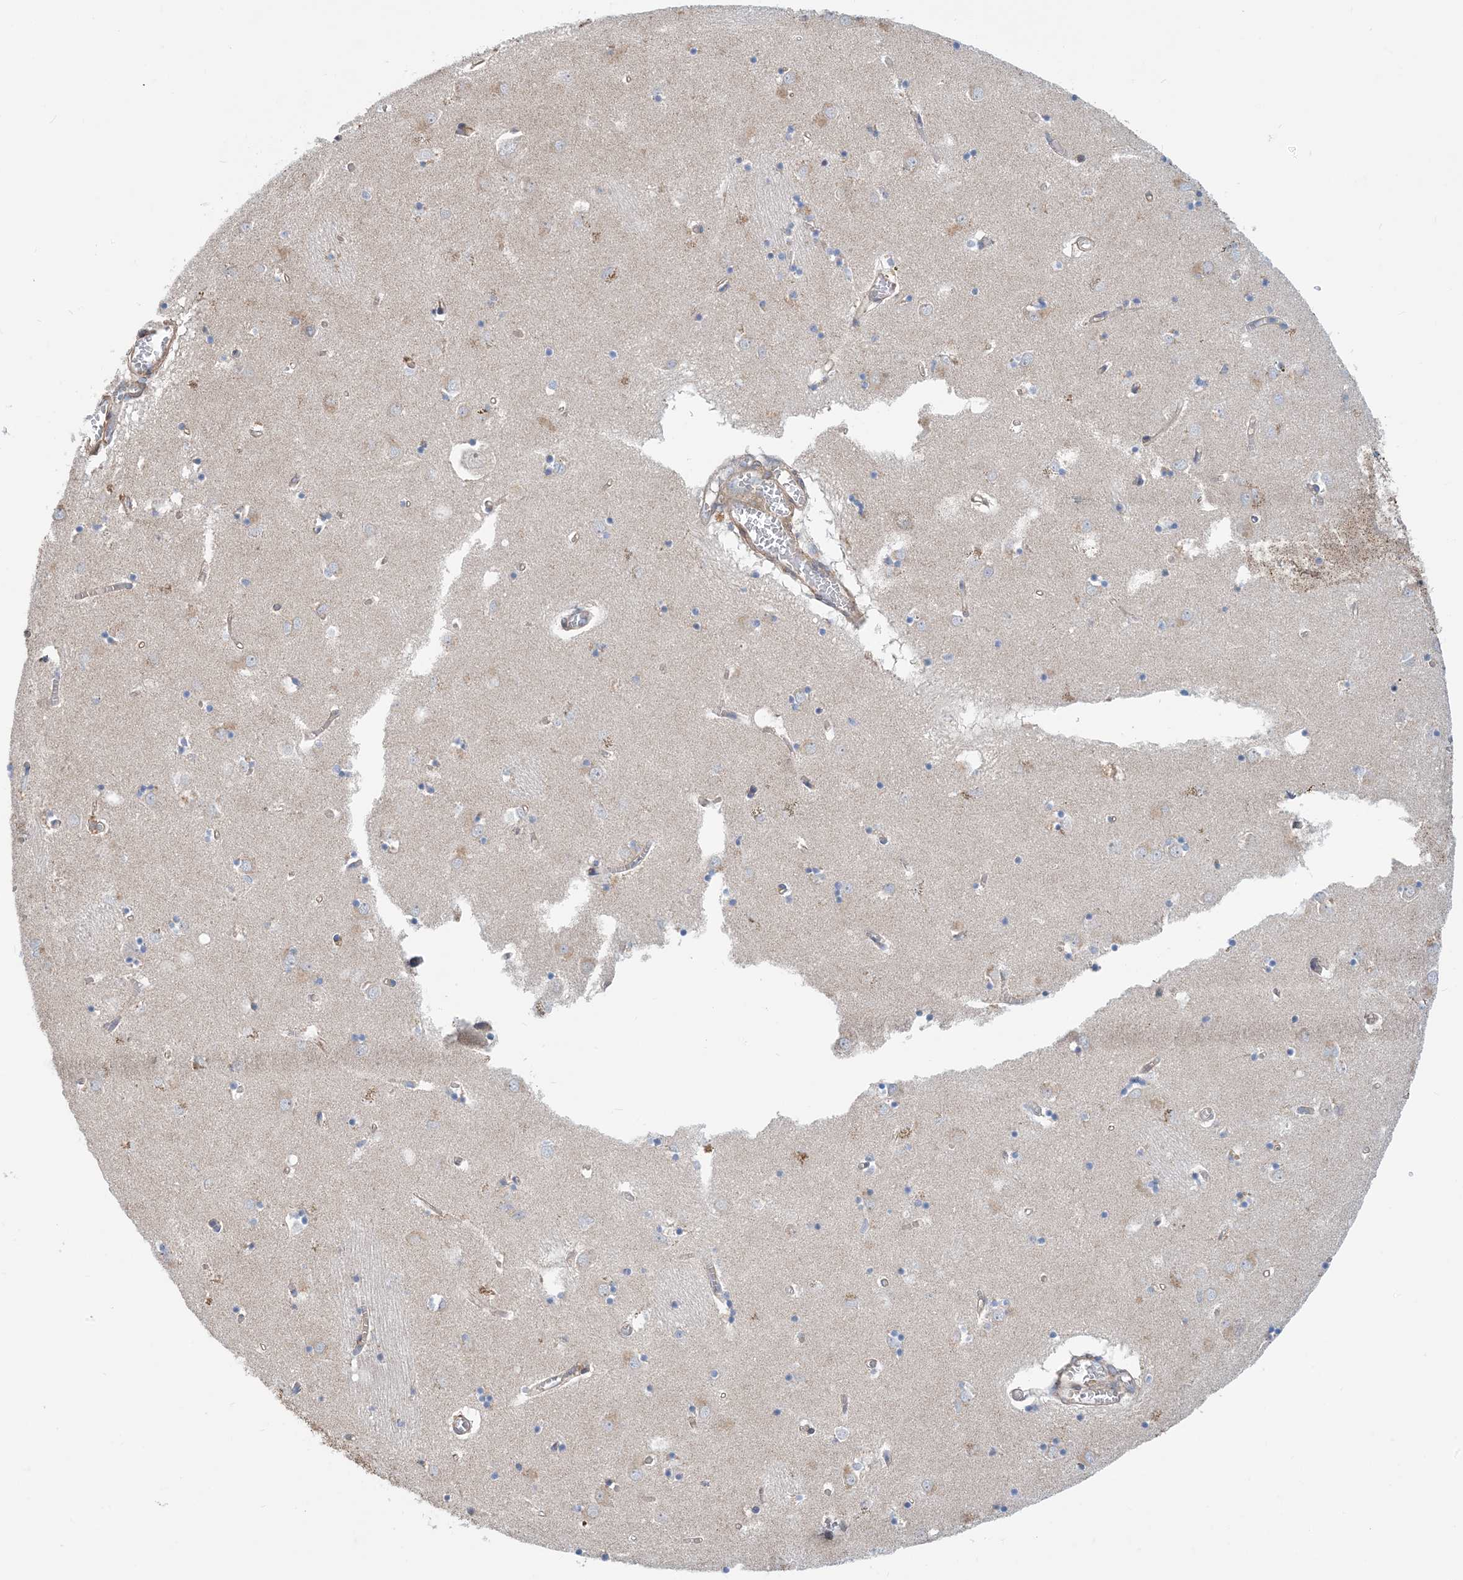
{"staining": {"intensity": "weak", "quantity": "<25%", "location": "cytoplasmic/membranous"}, "tissue": "caudate", "cell_type": "Glial cells", "image_type": "normal", "snomed": [{"axis": "morphology", "description": "Normal tissue, NOS"}, {"axis": "topography", "description": "Lateral ventricle wall"}], "caption": "High magnification brightfield microscopy of normal caudate stained with DAB (brown) and counterstained with hematoxylin (blue): glial cells show no significant staining.", "gene": "PCDHGA1", "patient": {"sex": "male", "age": 70}}